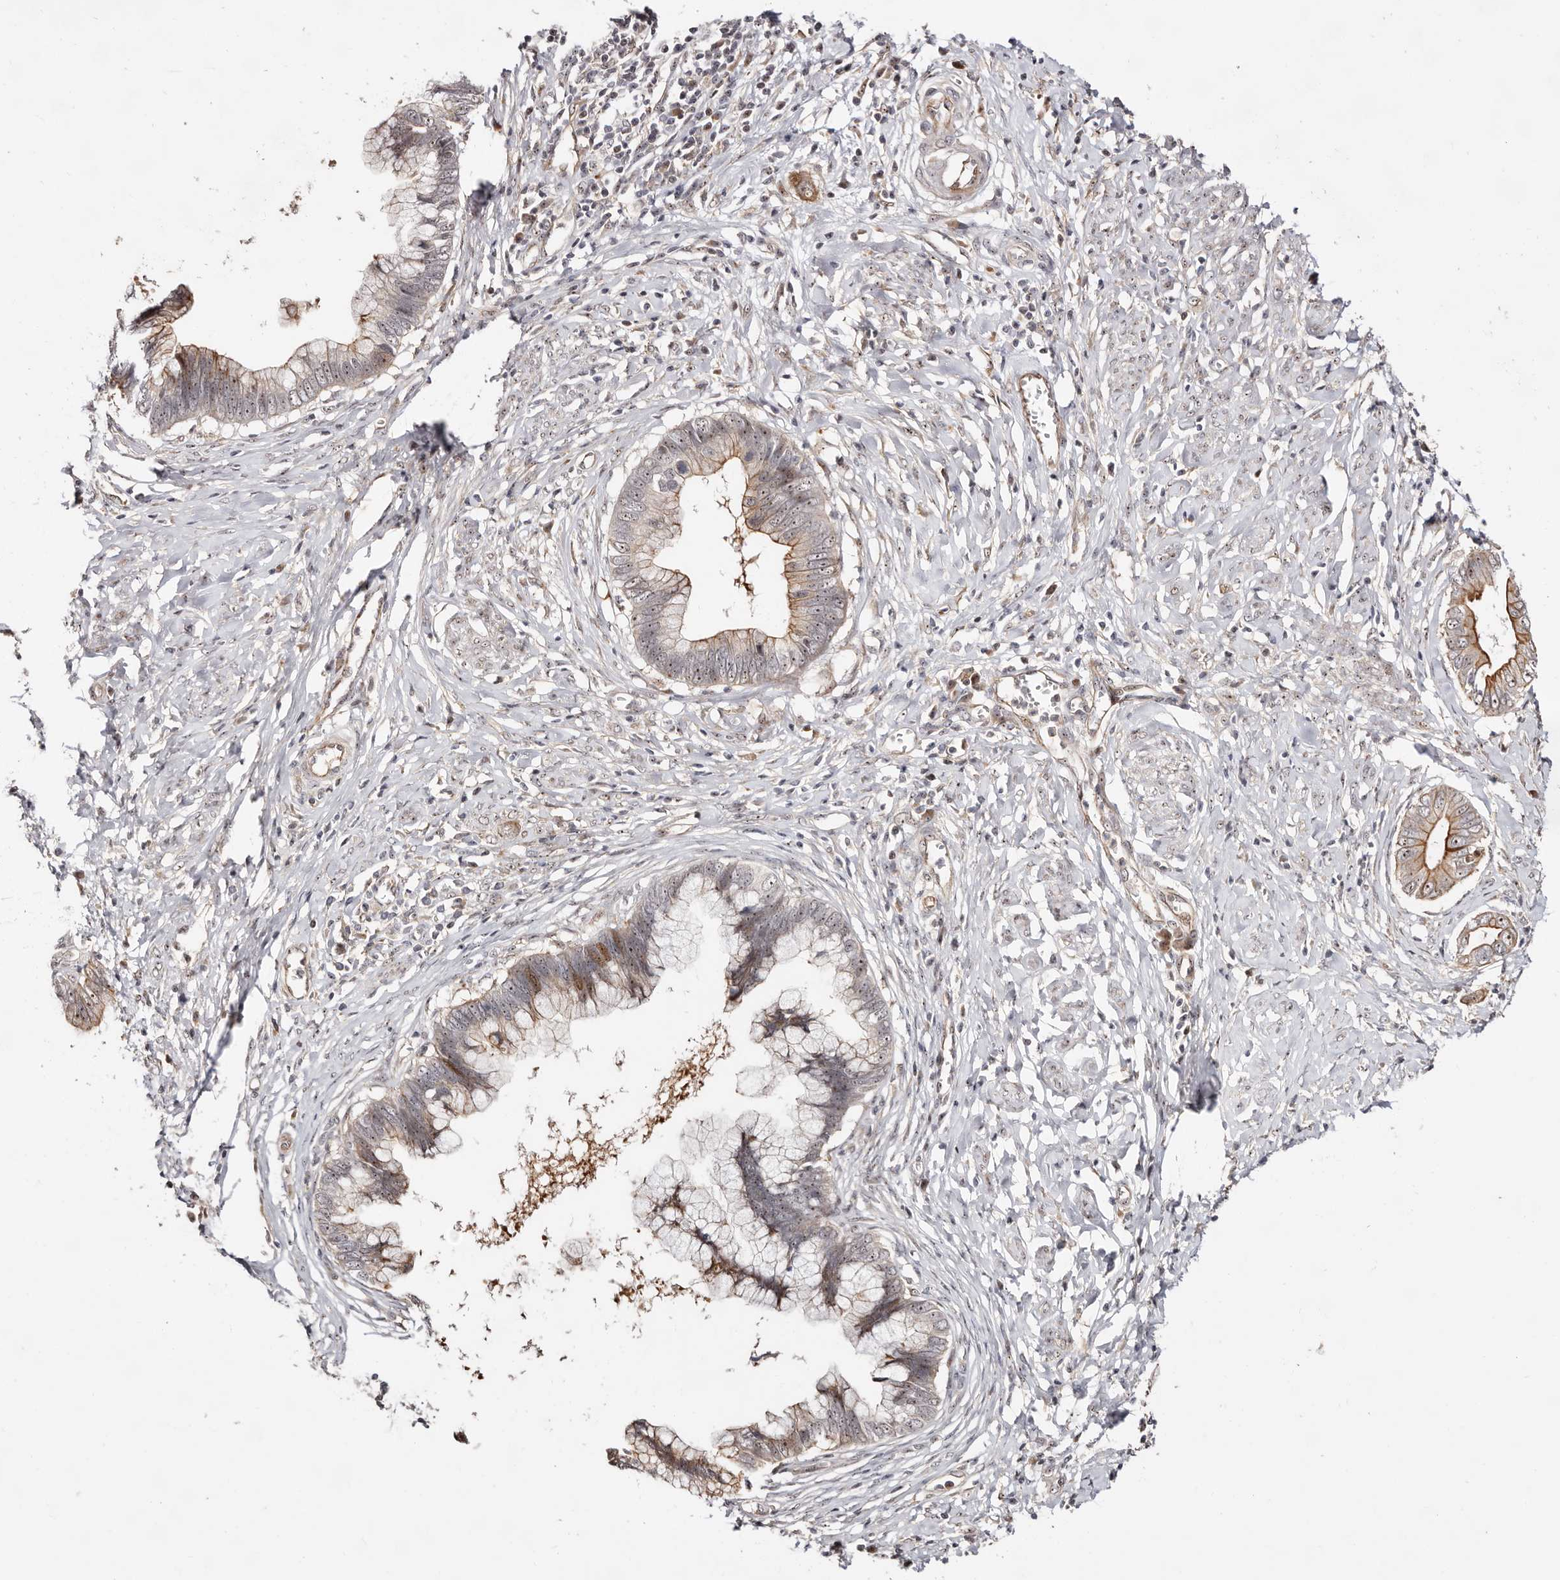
{"staining": {"intensity": "moderate", "quantity": ">75%", "location": "cytoplasmic/membranous,nuclear"}, "tissue": "cervical cancer", "cell_type": "Tumor cells", "image_type": "cancer", "snomed": [{"axis": "morphology", "description": "Adenocarcinoma, NOS"}, {"axis": "topography", "description": "Cervix"}], "caption": "A brown stain highlights moderate cytoplasmic/membranous and nuclear staining of a protein in cervical cancer (adenocarcinoma) tumor cells.", "gene": "ODF2L", "patient": {"sex": "female", "age": 44}}